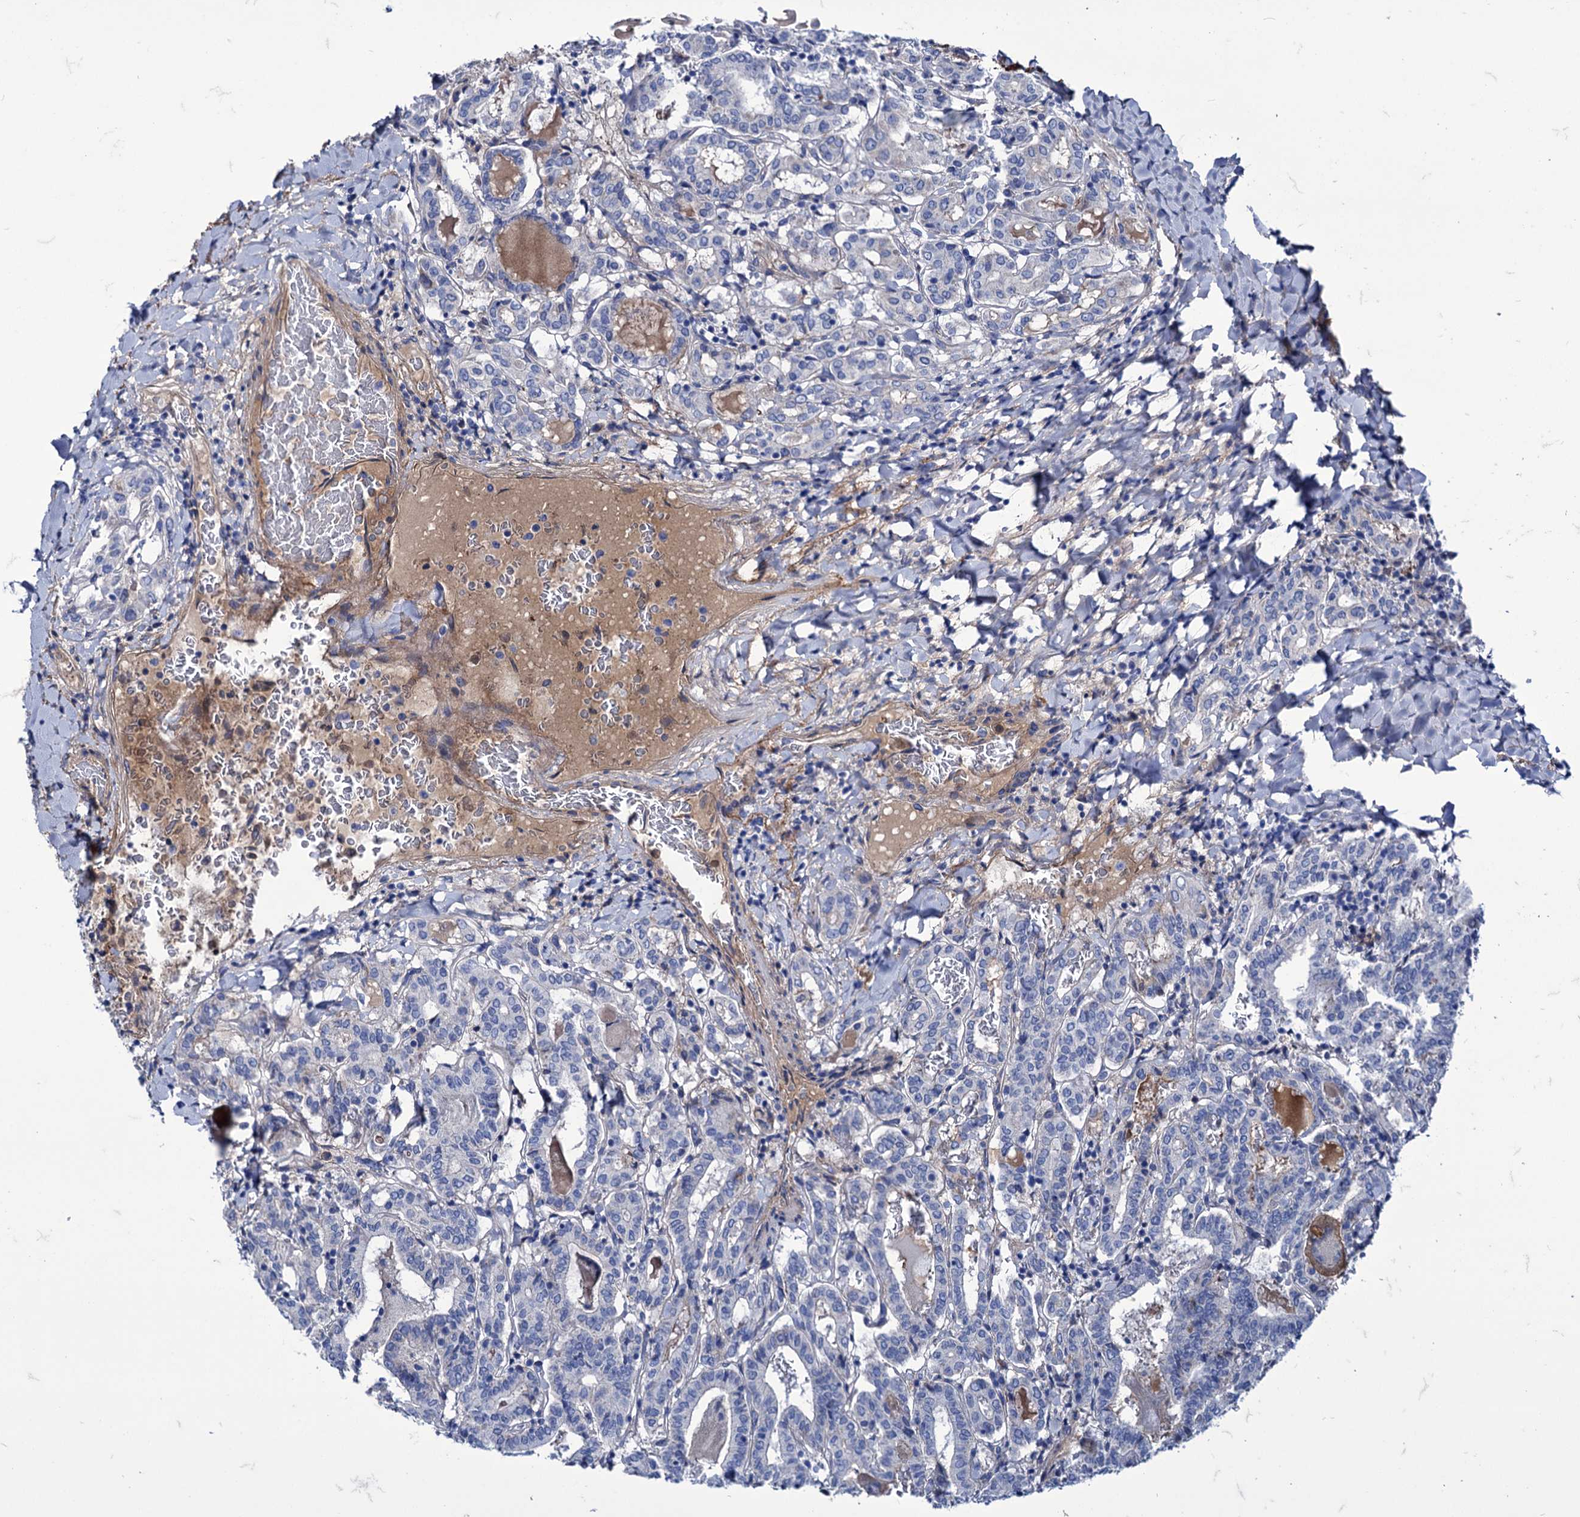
{"staining": {"intensity": "negative", "quantity": "none", "location": "none"}, "tissue": "thyroid cancer", "cell_type": "Tumor cells", "image_type": "cancer", "snomed": [{"axis": "morphology", "description": "Papillary adenocarcinoma, NOS"}, {"axis": "topography", "description": "Thyroid gland"}], "caption": "Protein analysis of thyroid papillary adenocarcinoma displays no significant staining in tumor cells.", "gene": "AXL", "patient": {"sex": "female", "age": 72}}